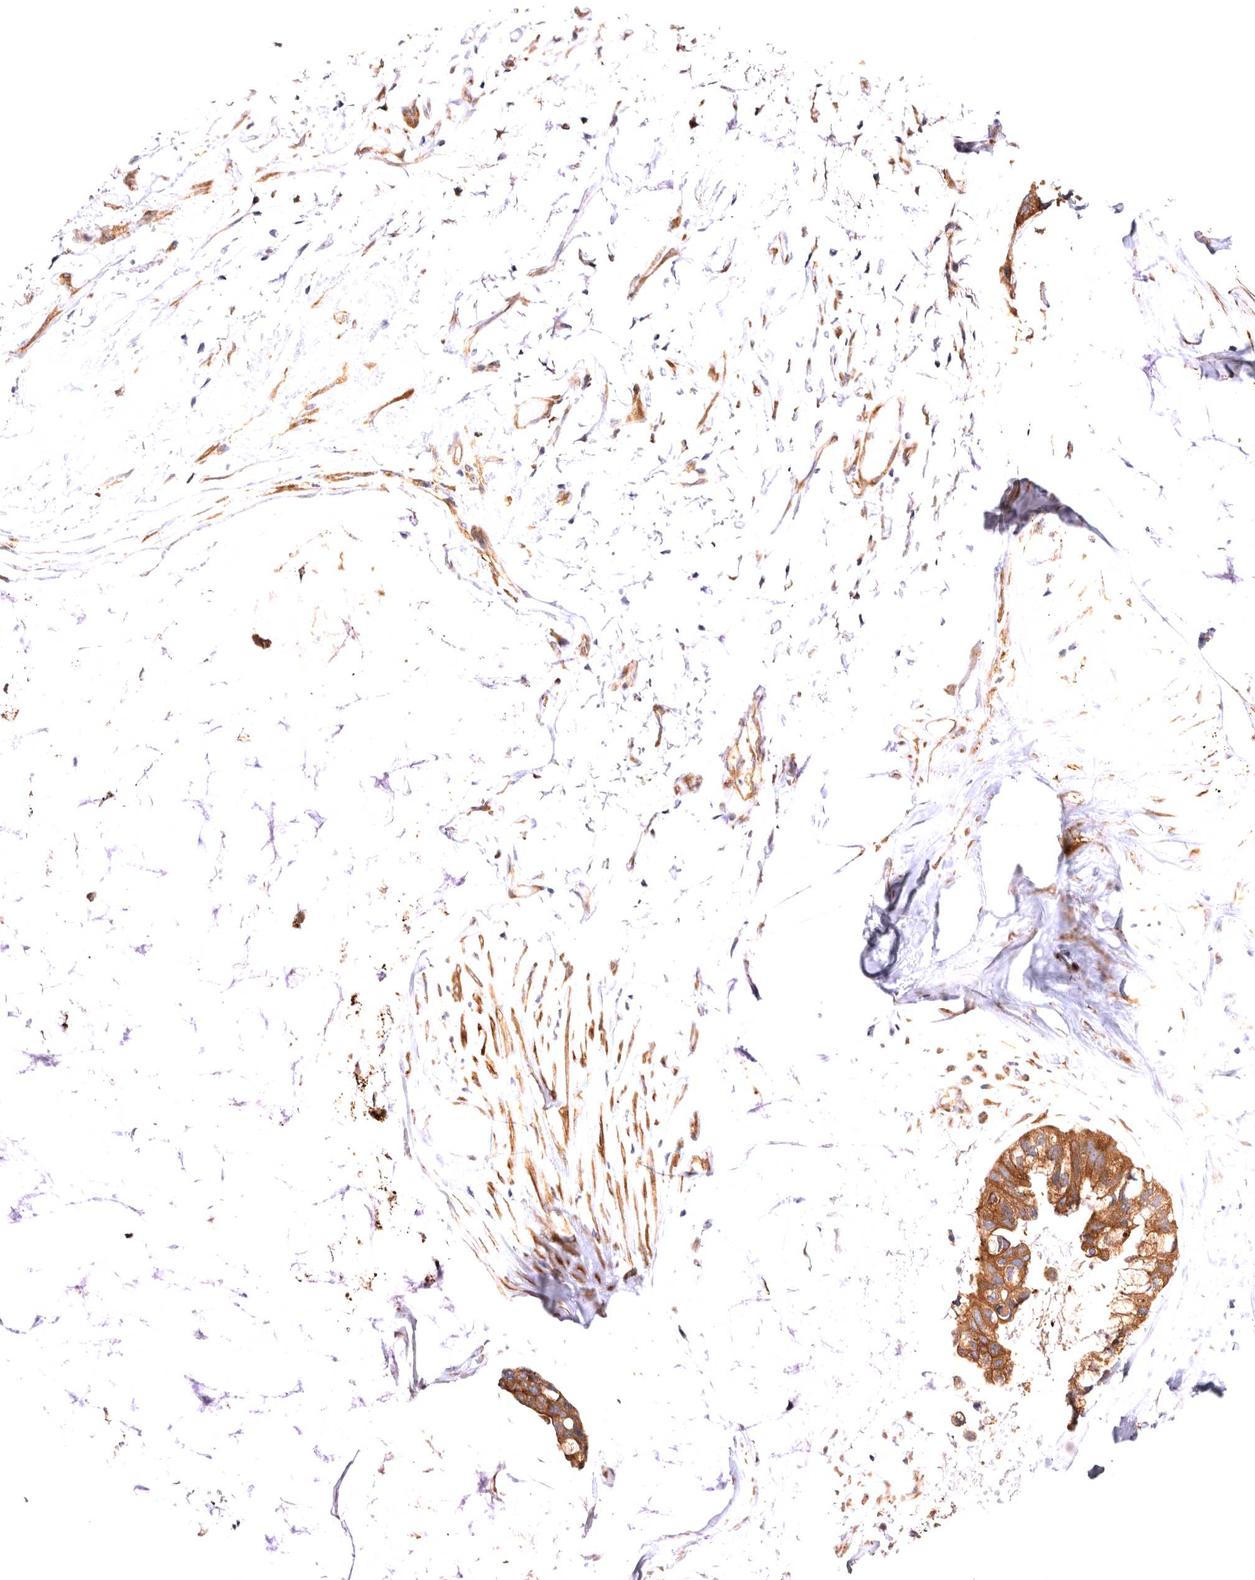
{"staining": {"intensity": "moderate", "quantity": ">75%", "location": "cytoplasmic/membranous"}, "tissue": "ovarian cancer", "cell_type": "Tumor cells", "image_type": "cancer", "snomed": [{"axis": "morphology", "description": "Cystadenocarcinoma, mucinous, NOS"}, {"axis": "topography", "description": "Ovary"}], "caption": "Immunohistochemistry of human ovarian cancer exhibits medium levels of moderate cytoplasmic/membranous positivity in approximately >75% of tumor cells.", "gene": "VPS45", "patient": {"sex": "female", "age": 39}}